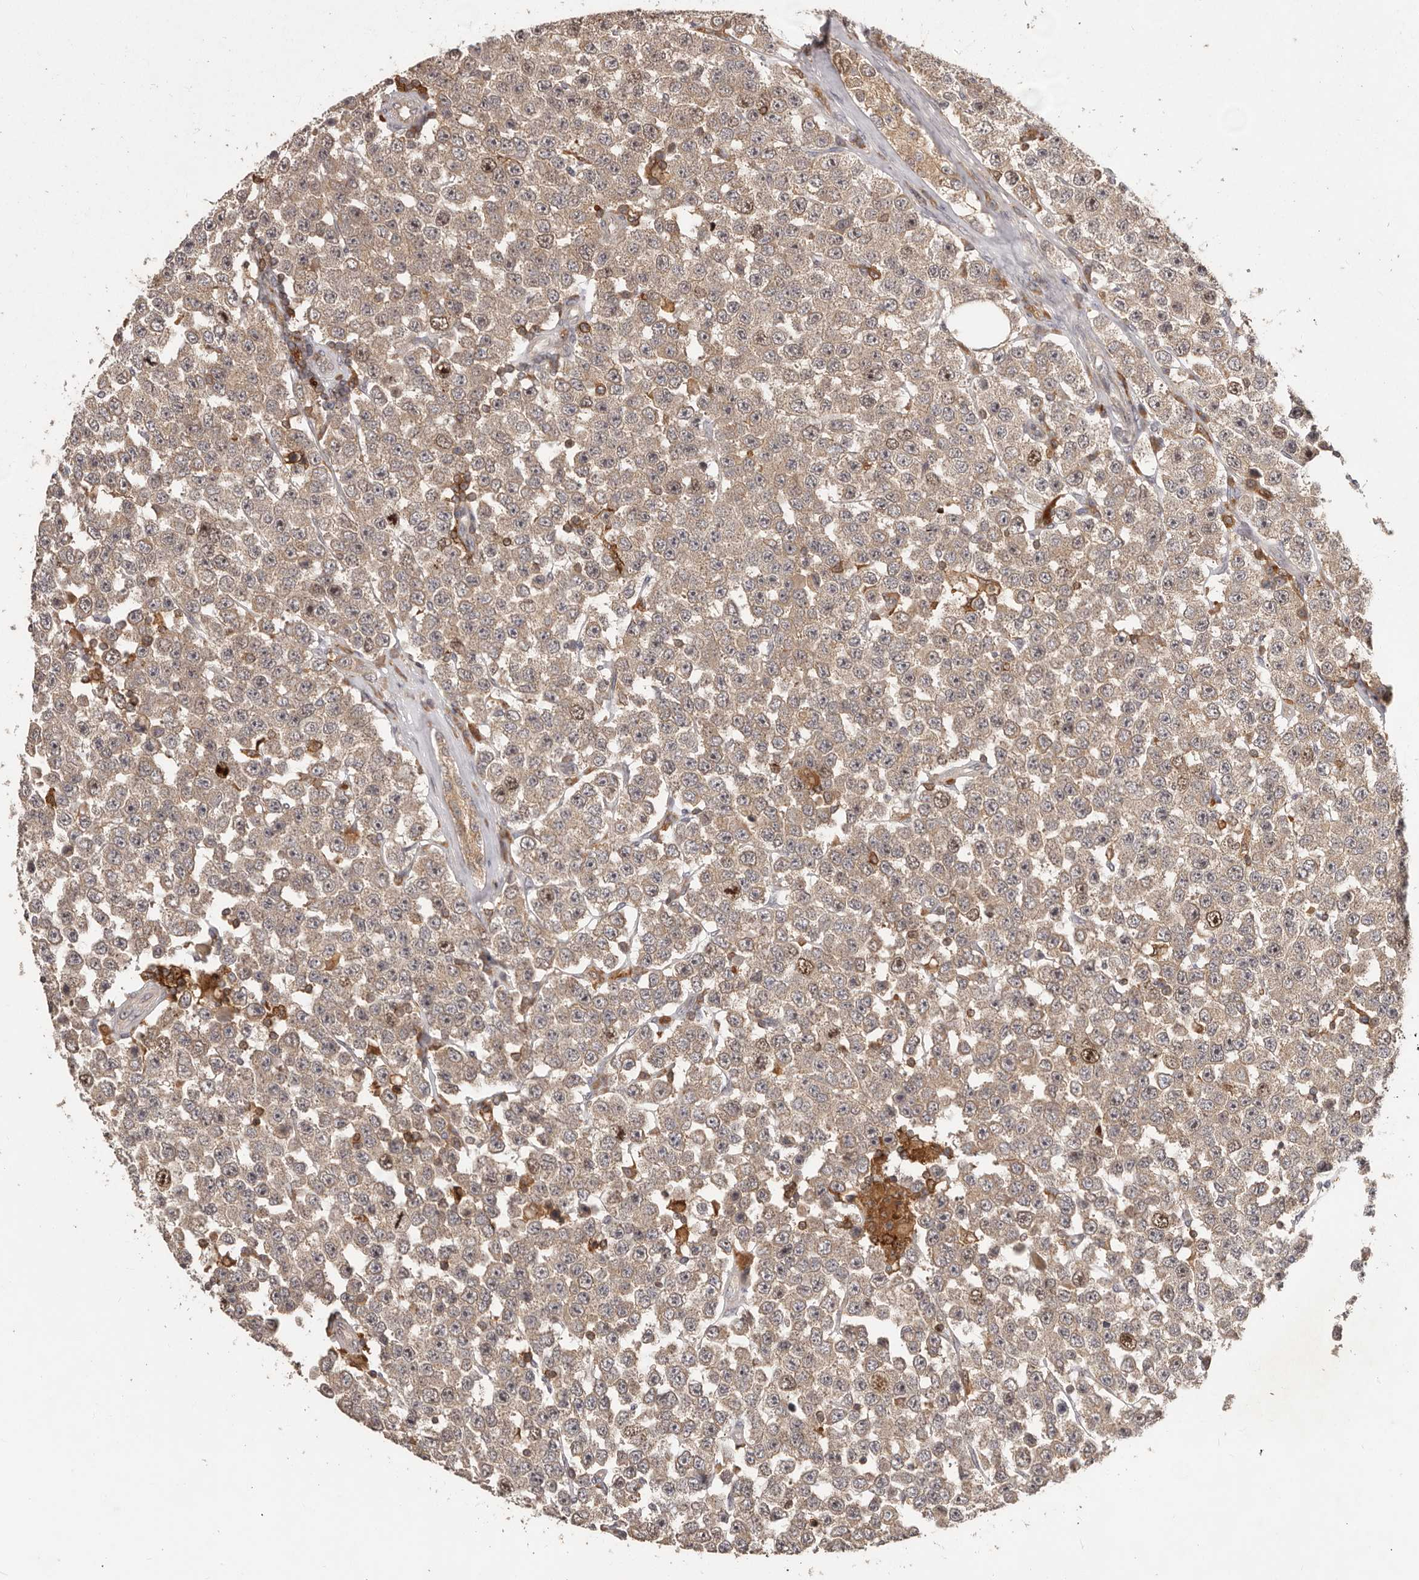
{"staining": {"intensity": "moderate", "quantity": "<25%", "location": "nuclear"}, "tissue": "testis cancer", "cell_type": "Tumor cells", "image_type": "cancer", "snomed": [{"axis": "morphology", "description": "Seminoma, NOS"}, {"axis": "topography", "description": "Testis"}], "caption": "Immunohistochemical staining of human testis cancer (seminoma) demonstrates low levels of moderate nuclear expression in approximately <25% of tumor cells.", "gene": "RNF187", "patient": {"sex": "male", "age": 28}}